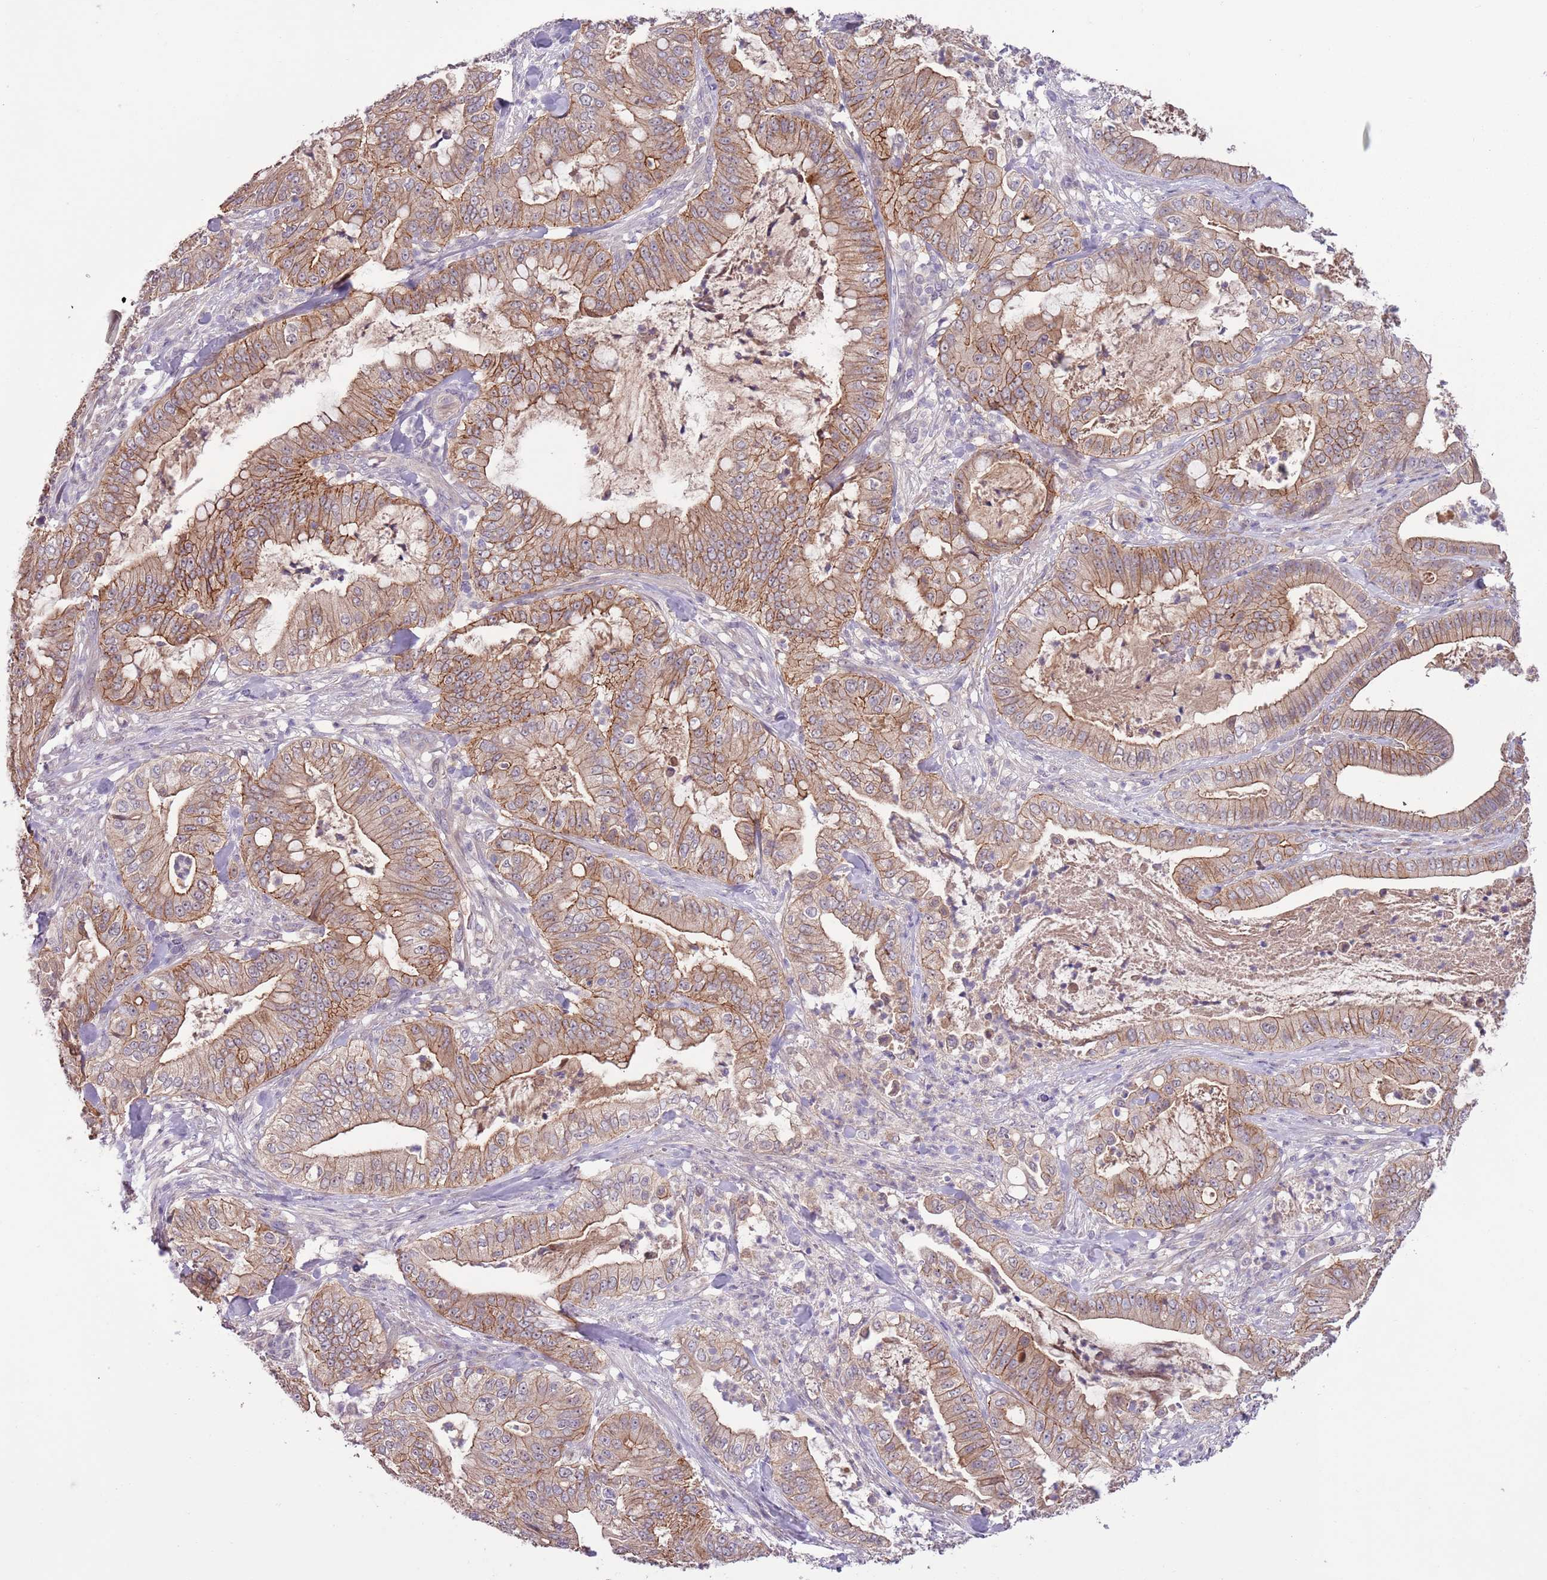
{"staining": {"intensity": "moderate", "quantity": ">75%", "location": "cytoplasmic/membranous"}, "tissue": "pancreatic cancer", "cell_type": "Tumor cells", "image_type": "cancer", "snomed": [{"axis": "morphology", "description": "Adenocarcinoma, NOS"}, {"axis": "topography", "description": "Pancreas"}], "caption": "Pancreatic adenocarcinoma stained for a protein exhibits moderate cytoplasmic/membranous positivity in tumor cells. (IHC, brightfield microscopy, high magnification).", "gene": "SHROOM3", "patient": {"sex": "male", "age": 71}}